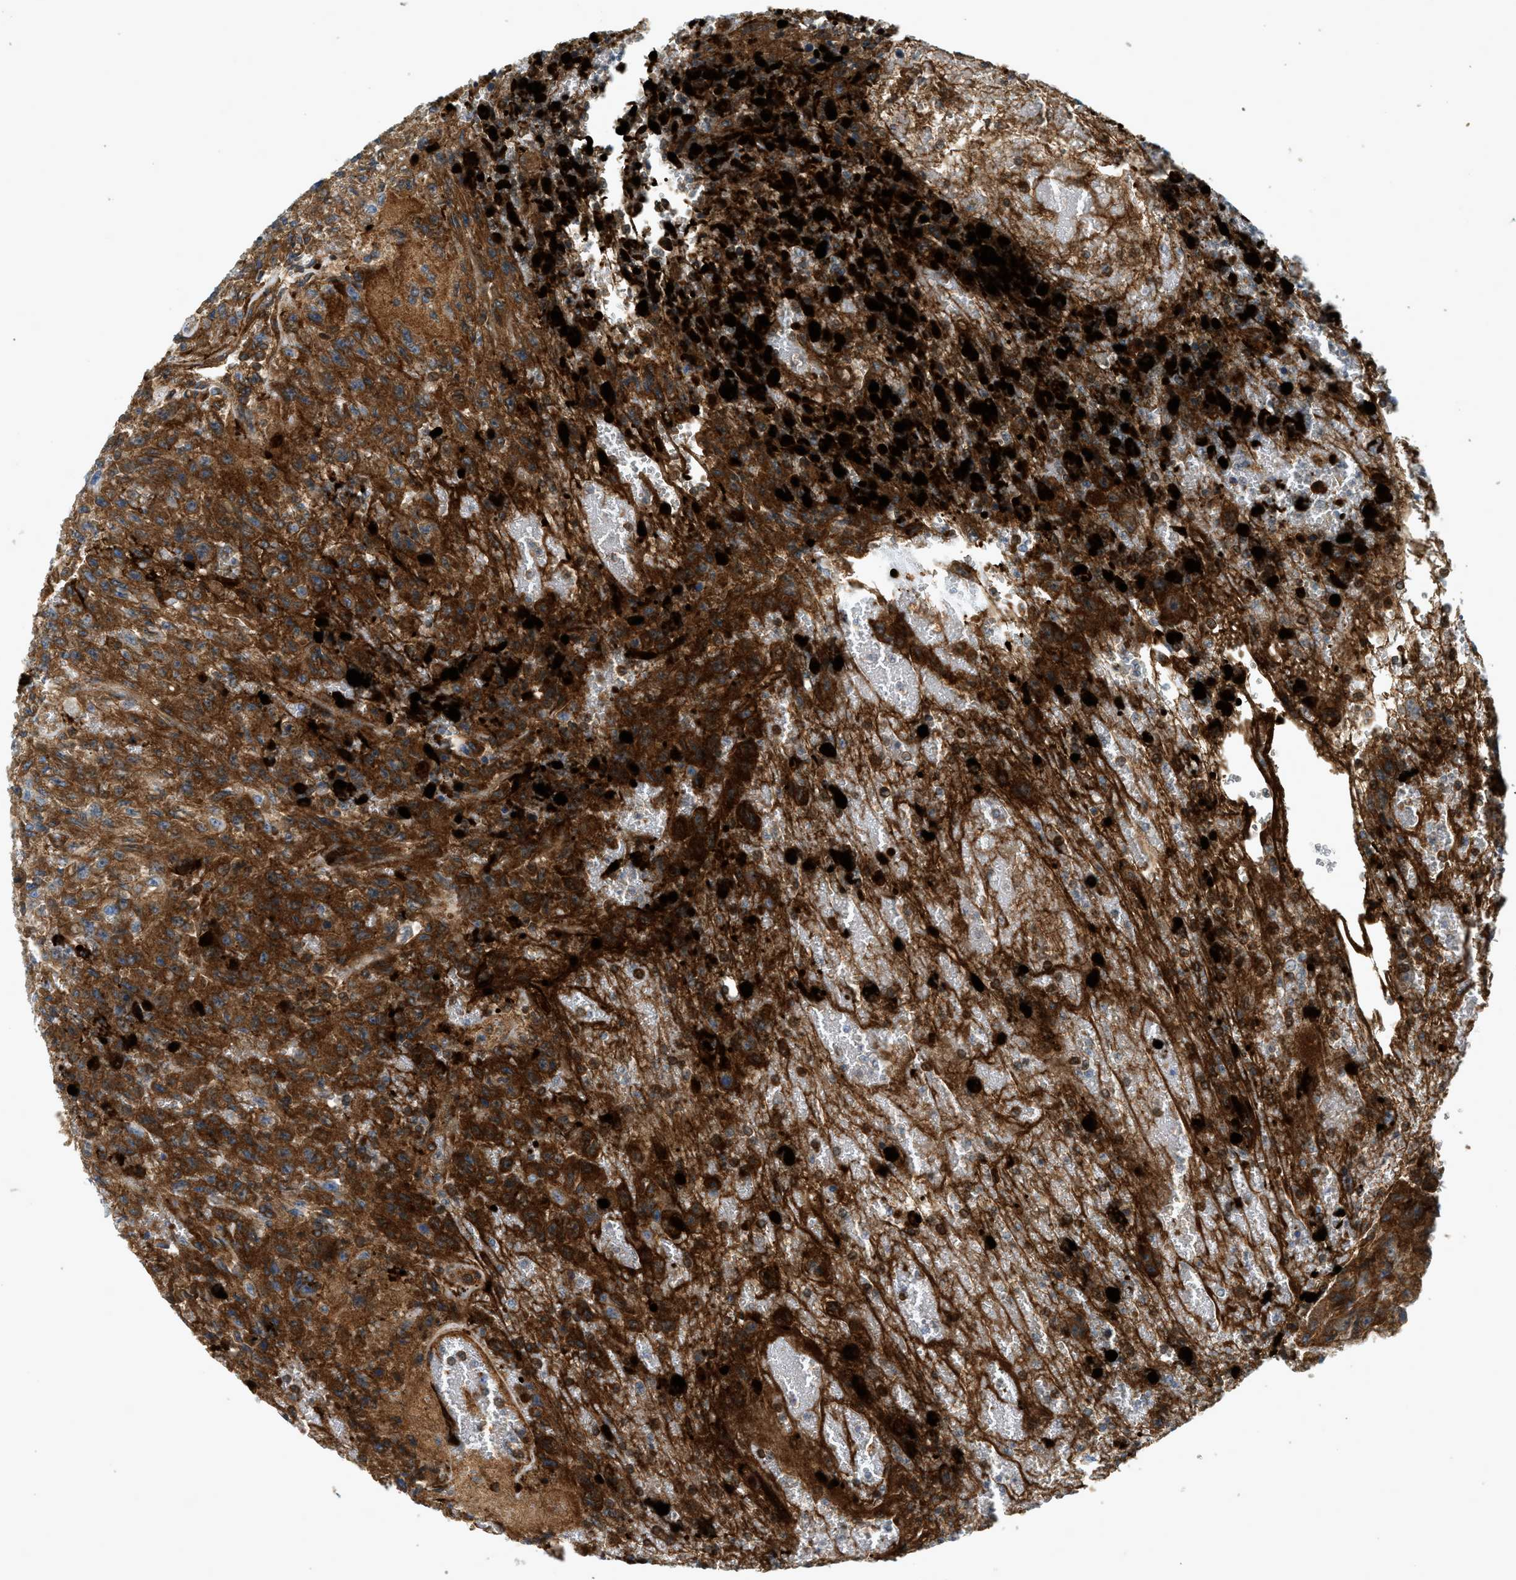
{"staining": {"intensity": "strong", "quantity": ">75%", "location": "cytoplasmic/membranous"}, "tissue": "urothelial cancer", "cell_type": "Tumor cells", "image_type": "cancer", "snomed": [{"axis": "morphology", "description": "Urothelial carcinoma, High grade"}, {"axis": "topography", "description": "Urinary bladder"}], "caption": "Urothelial carcinoma (high-grade) was stained to show a protein in brown. There is high levels of strong cytoplasmic/membranous expression in approximately >75% of tumor cells. The staining was performed using DAB, with brown indicating positive protein expression. Nuclei are stained blue with hematoxylin.", "gene": "F2", "patient": {"sex": "male", "age": 46}}